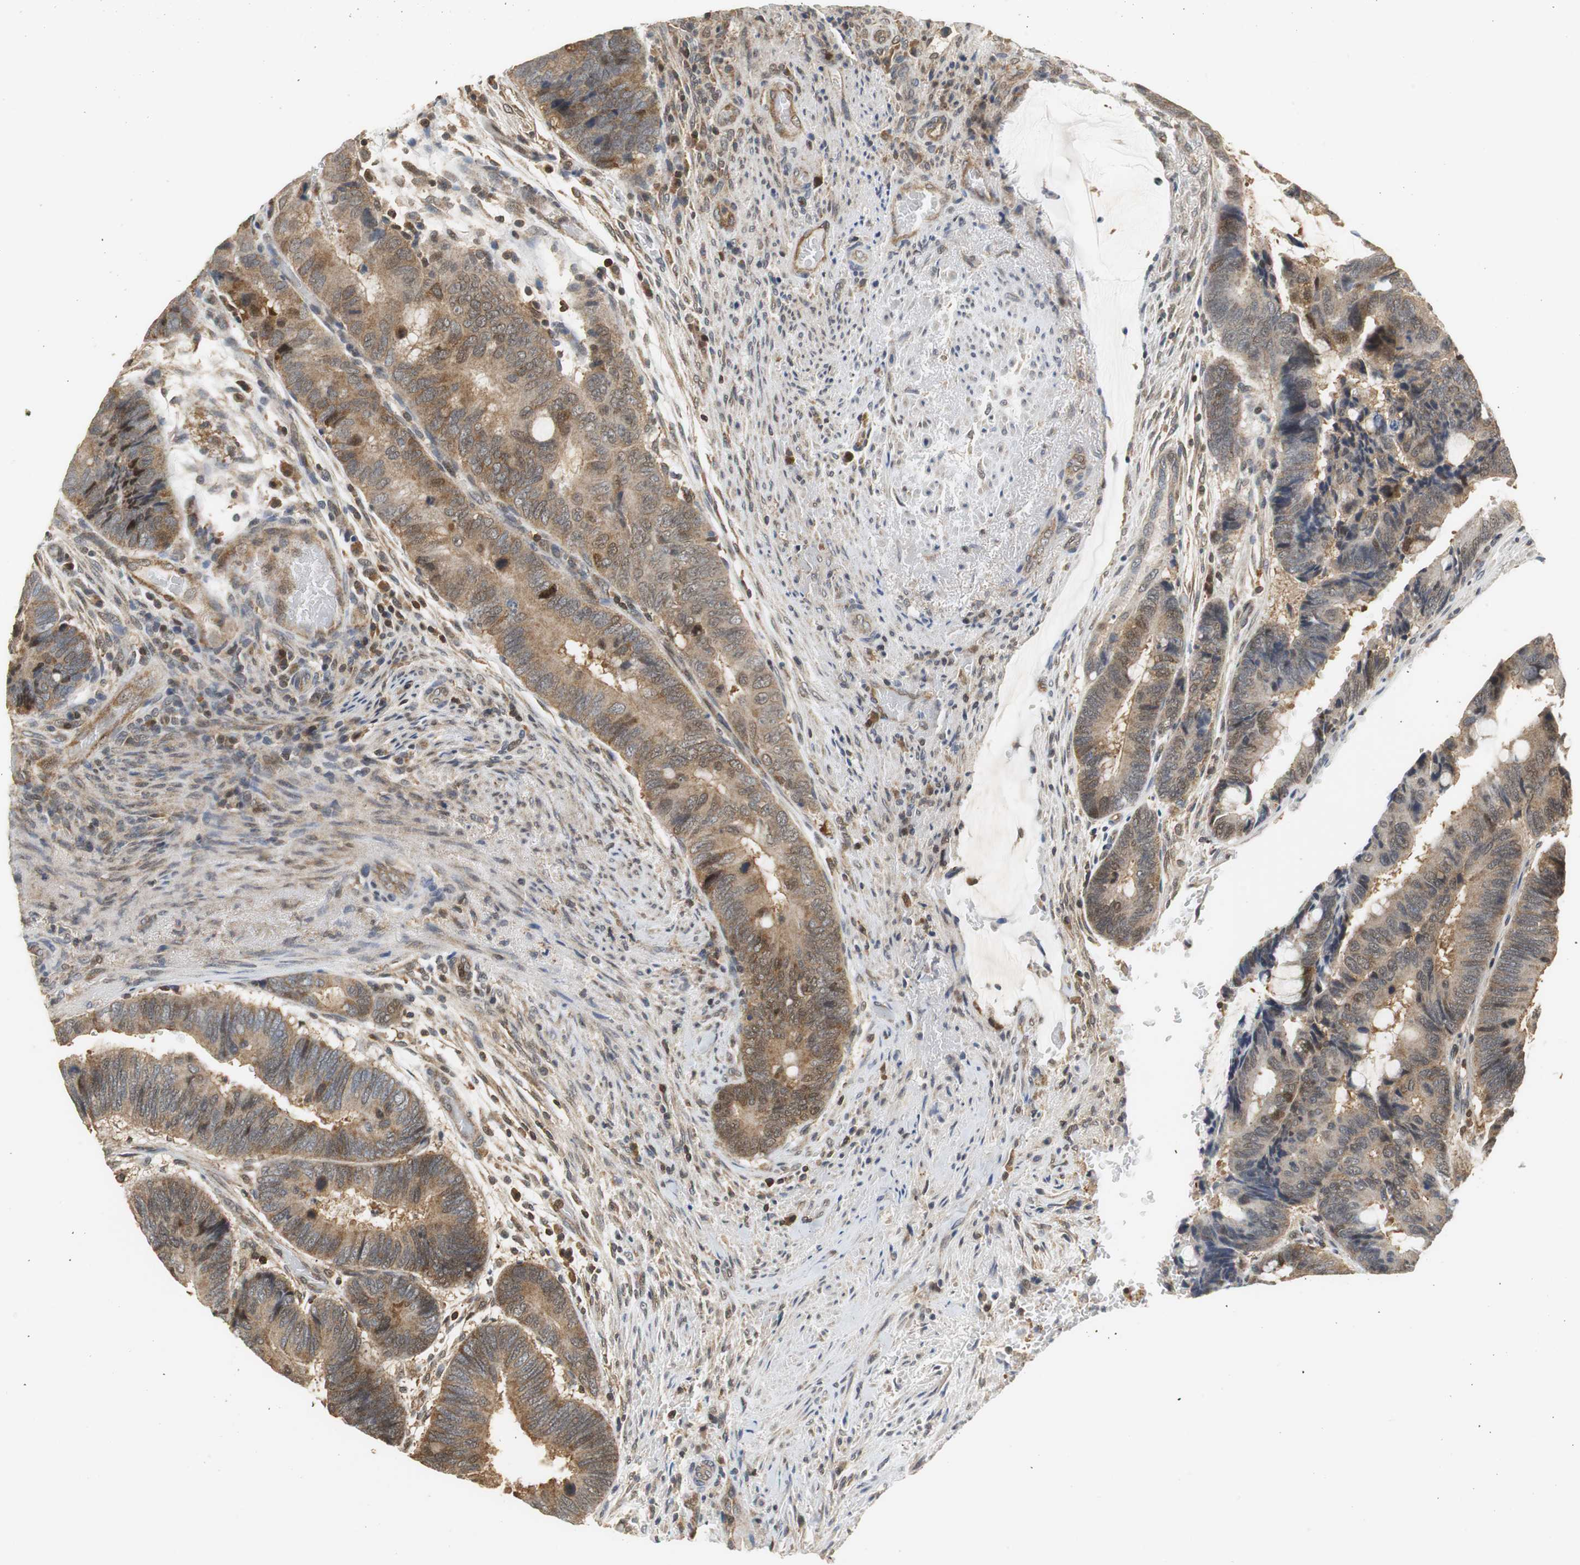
{"staining": {"intensity": "moderate", "quantity": ">75%", "location": "cytoplasmic/membranous"}, "tissue": "colorectal cancer", "cell_type": "Tumor cells", "image_type": "cancer", "snomed": [{"axis": "morphology", "description": "Normal tissue, NOS"}, {"axis": "morphology", "description": "Adenocarcinoma, NOS"}, {"axis": "topography", "description": "Rectum"}], "caption": "Immunohistochemistry (DAB) staining of human colorectal cancer (adenocarcinoma) reveals moderate cytoplasmic/membranous protein expression in about >75% of tumor cells. Immunohistochemistry (ihc) stains the protein in brown and the nuclei are stained blue.", "gene": "GSDMD", "patient": {"sex": "male", "age": 92}}